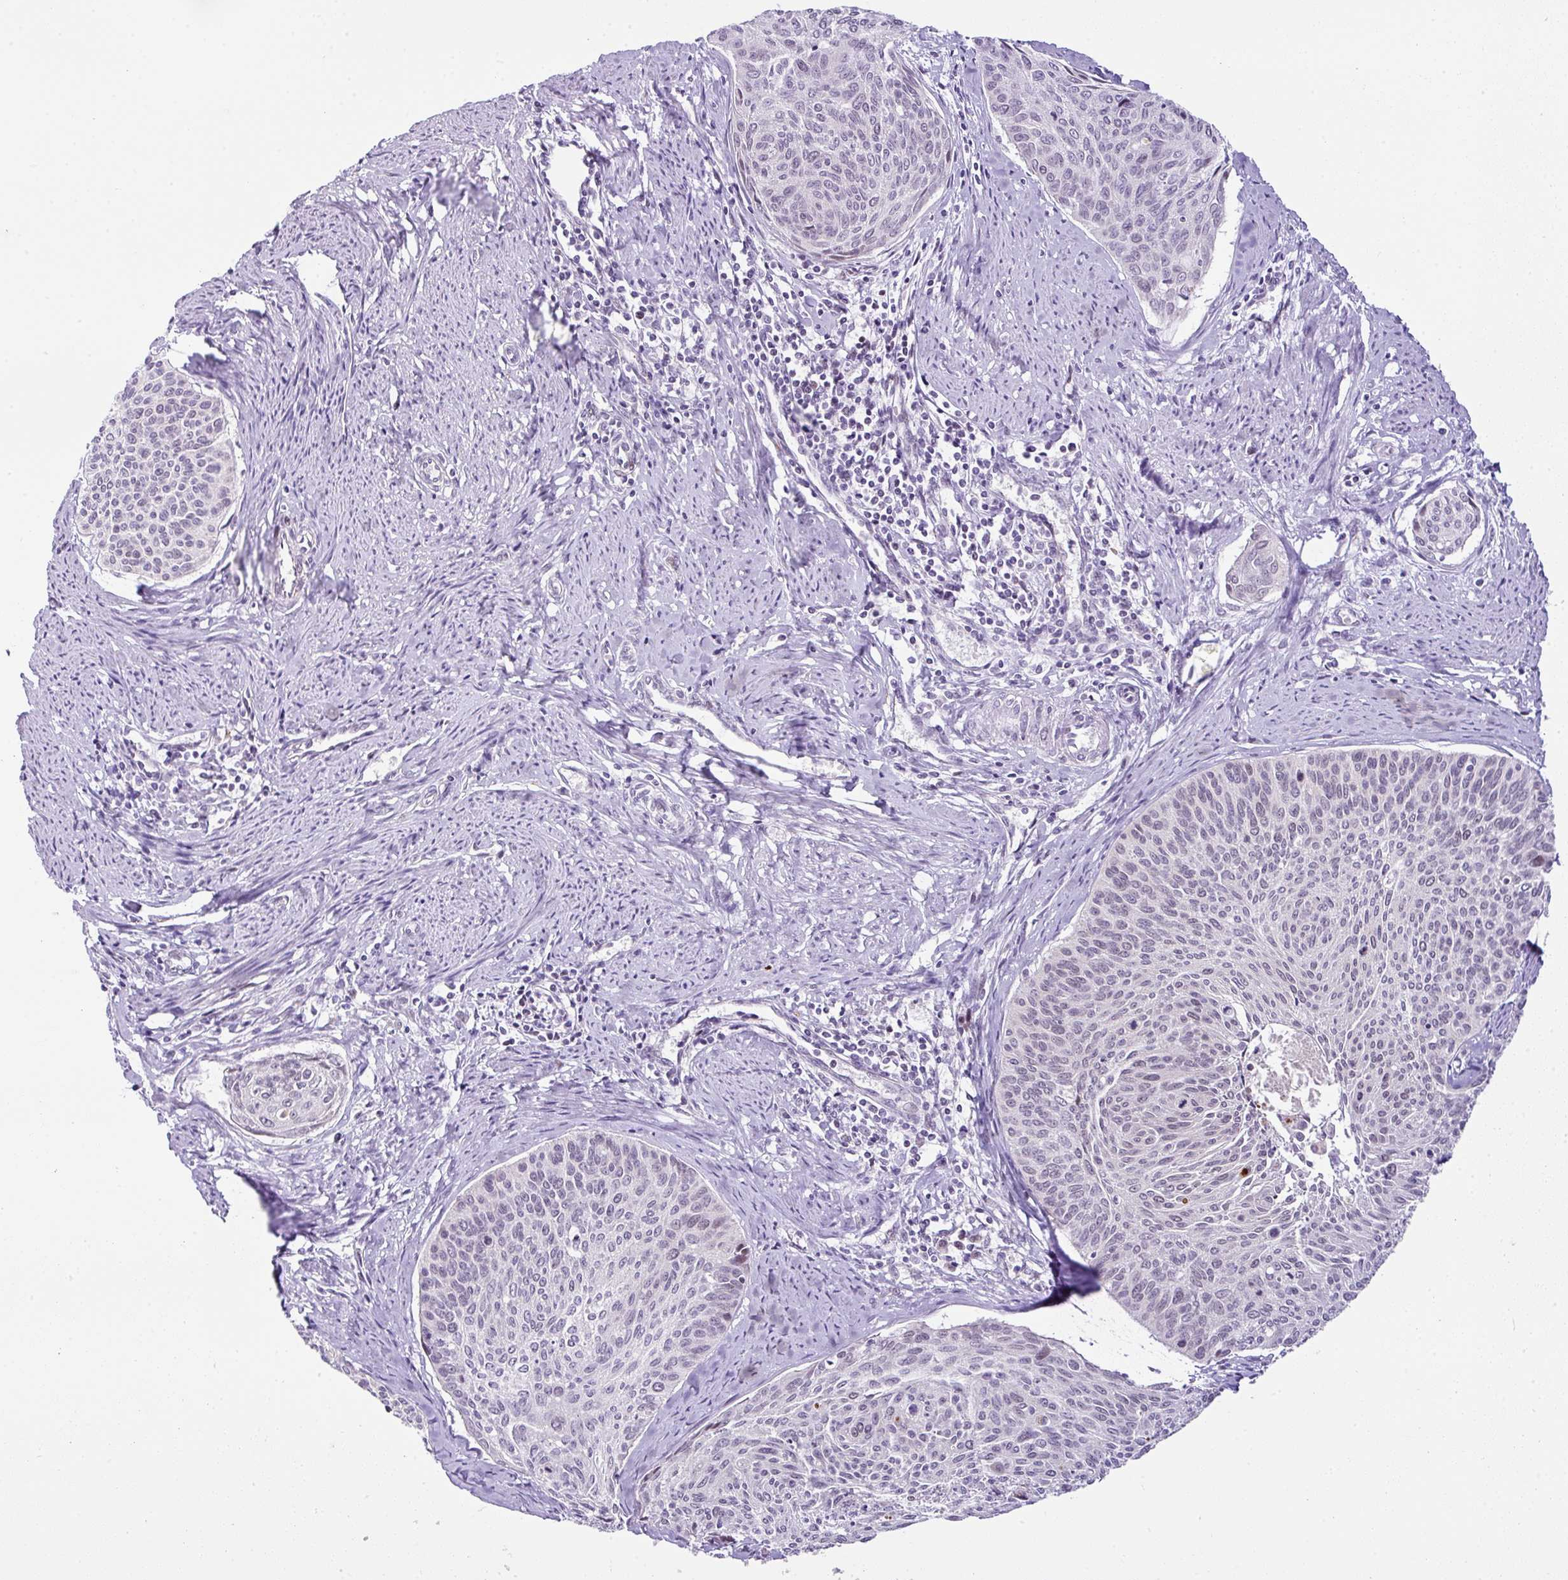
{"staining": {"intensity": "negative", "quantity": "none", "location": "none"}, "tissue": "cervical cancer", "cell_type": "Tumor cells", "image_type": "cancer", "snomed": [{"axis": "morphology", "description": "Squamous cell carcinoma, NOS"}, {"axis": "topography", "description": "Cervix"}], "caption": "Immunohistochemistry image of neoplastic tissue: cervical squamous cell carcinoma stained with DAB (3,3'-diaminobenzidine) reveals no significant protein staining in tumor cells.", "gene": "CMTM5", "patient": {"sex": "female", "age": 55}}